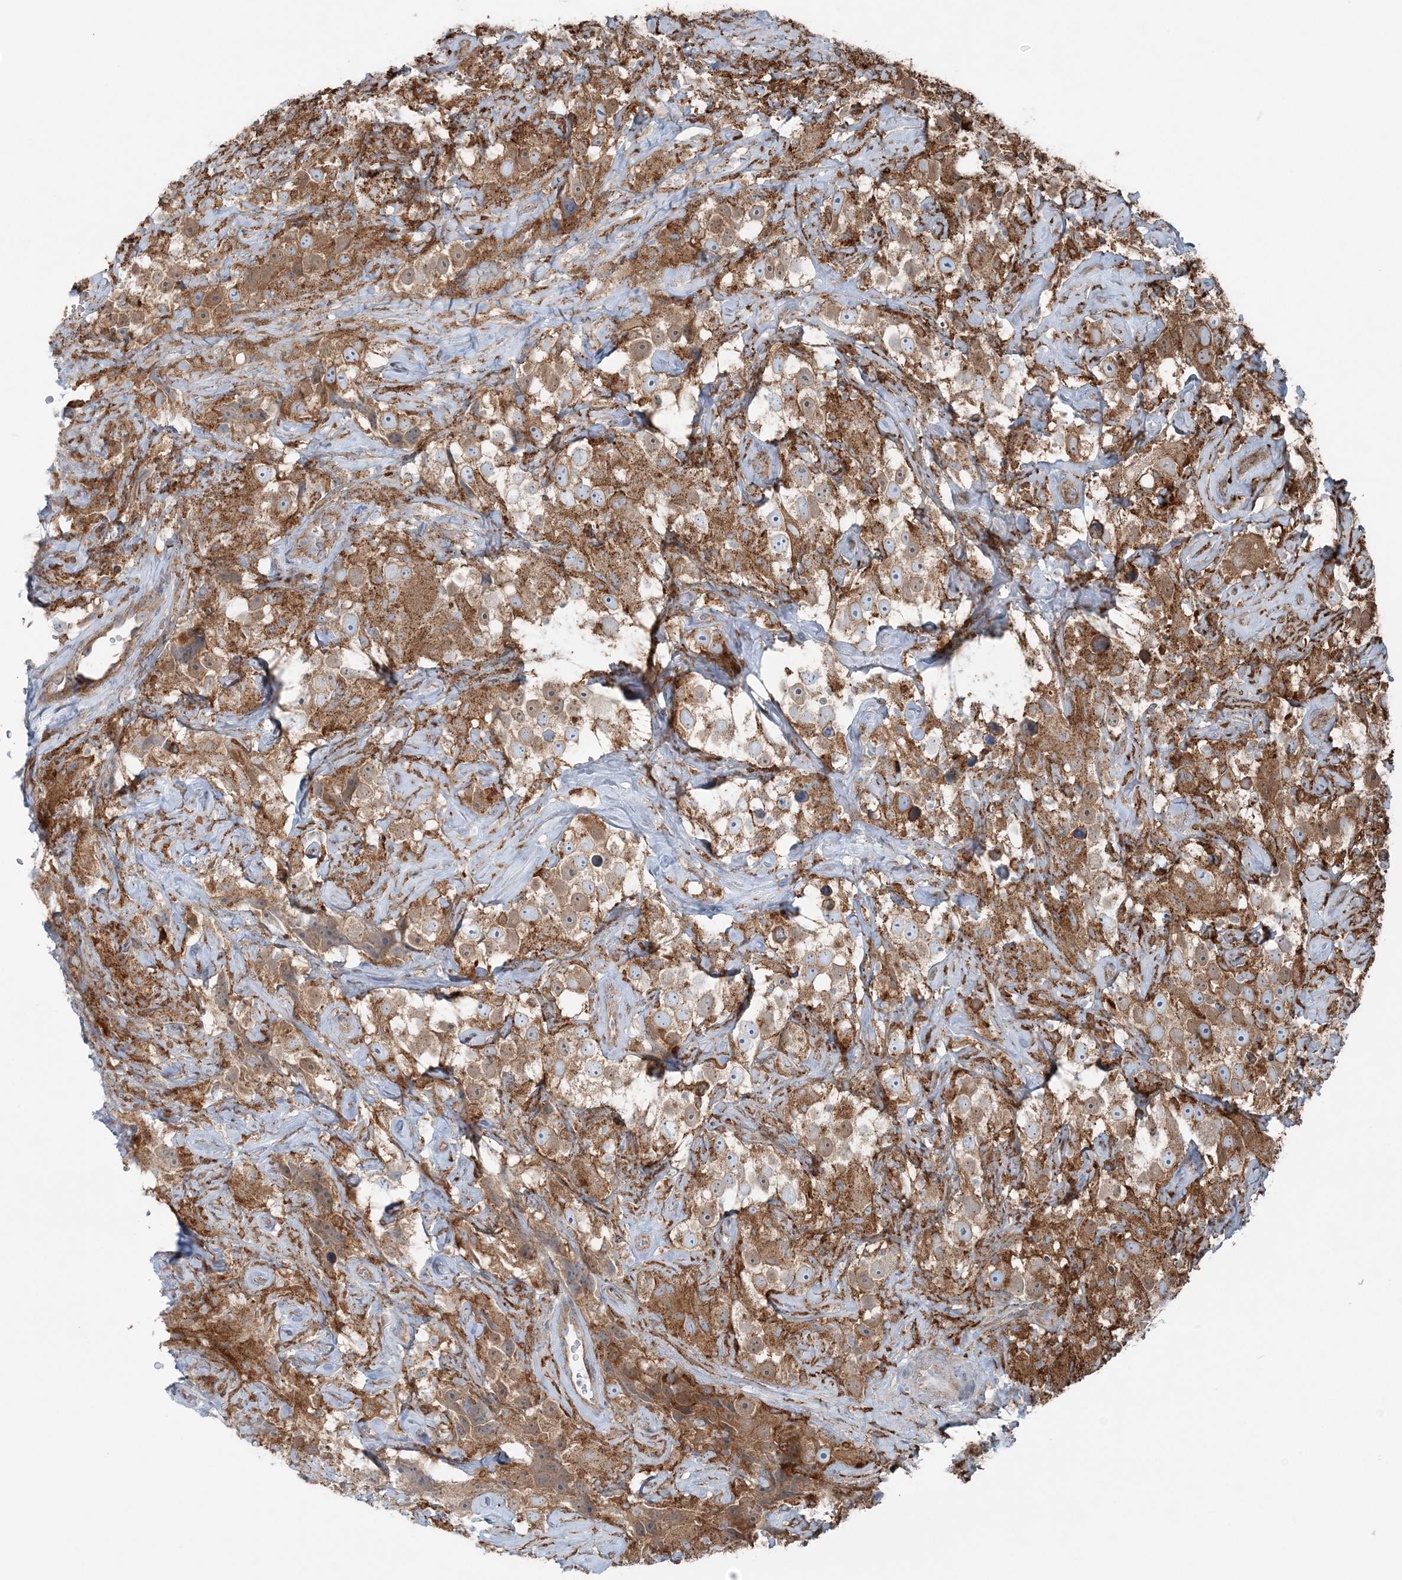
{"staining": {"intensity": "moderate", "quantity": ">75%", "location": "cytoplasmic/membranous"}, "tissue": "testis cancer", "cell_type": "Tumor cells", "image_type": "cancer", "snomed": [{"axis": "morphology", "description": "Seminoma, NOS"}, {"axis": "topography", "description": "Testis"}], "caption": "DAB (3,3'-diaminobenzidine) immunohistochemical staining of human testis cancer (seminoma) displays moderate cytoplasmic/membranous protein staining in approximately >75% of tumor cells. (Stains: DAB (3,3'-diaminobenzidine) in brown, nuclei in blue, Microscopy: brightfield microscopy at high magnification).", "gene": "SNX2", "patient": {"sex": "male", "age": 49}}